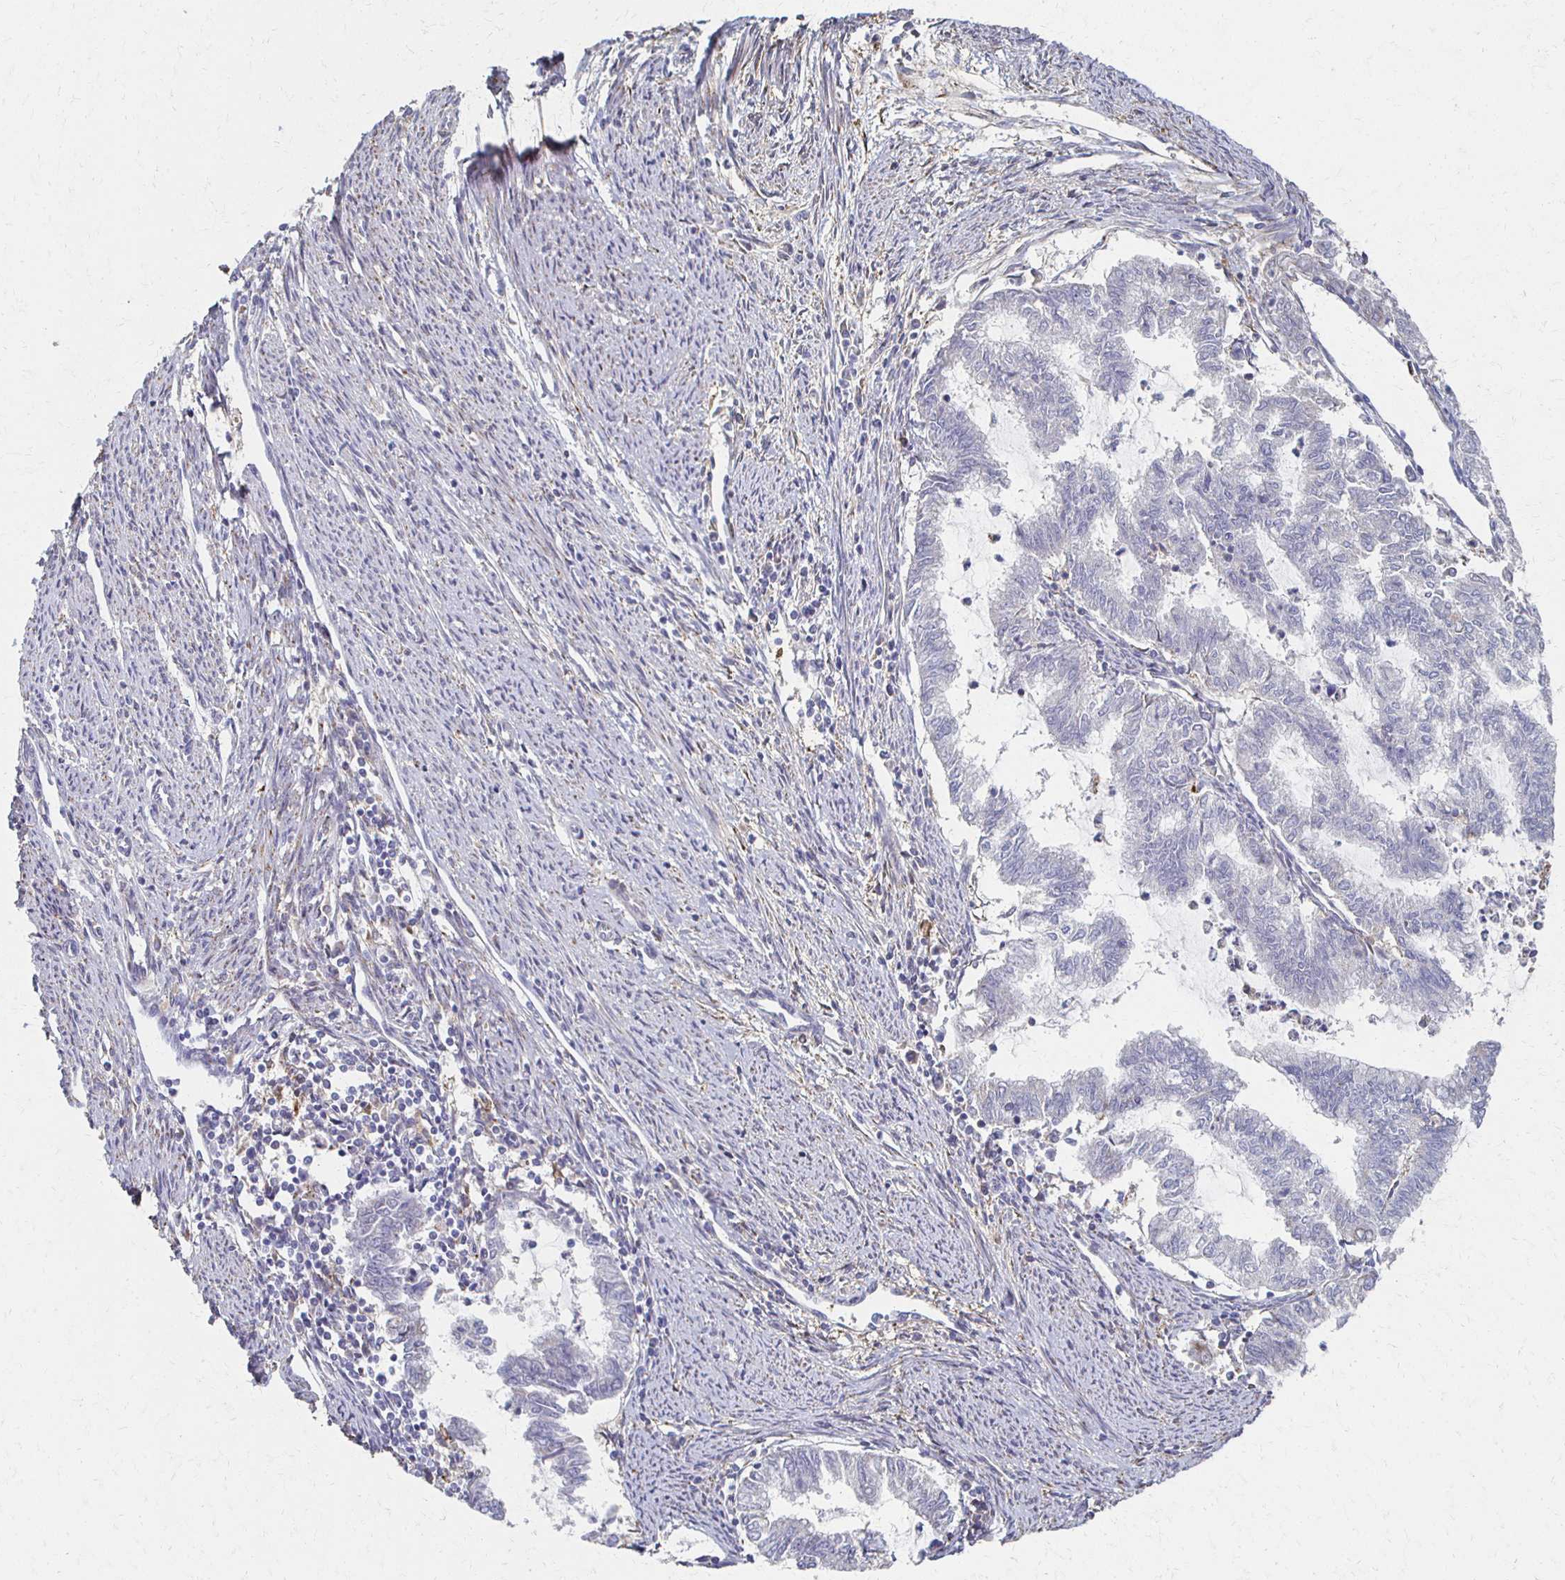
{"staining": {"intensity": "negative", "quantity": "none", "location": "none"}, "tissue": "endometrial cancer", "cell_type": "Tumor cells", "image_type": "cancer", "snomed": [{"axis": "morphology", "description": "Adenocarcinoma, NOS"}, {"axis": "topography", "description": "Endometrium"}], "caption": "This is an immunohistochemistry micrograph of human endometrial cancer. There is no staining in tumor cells.", "gene": "CX3CR1", "patient": {"sex": "female", "age": 79}}